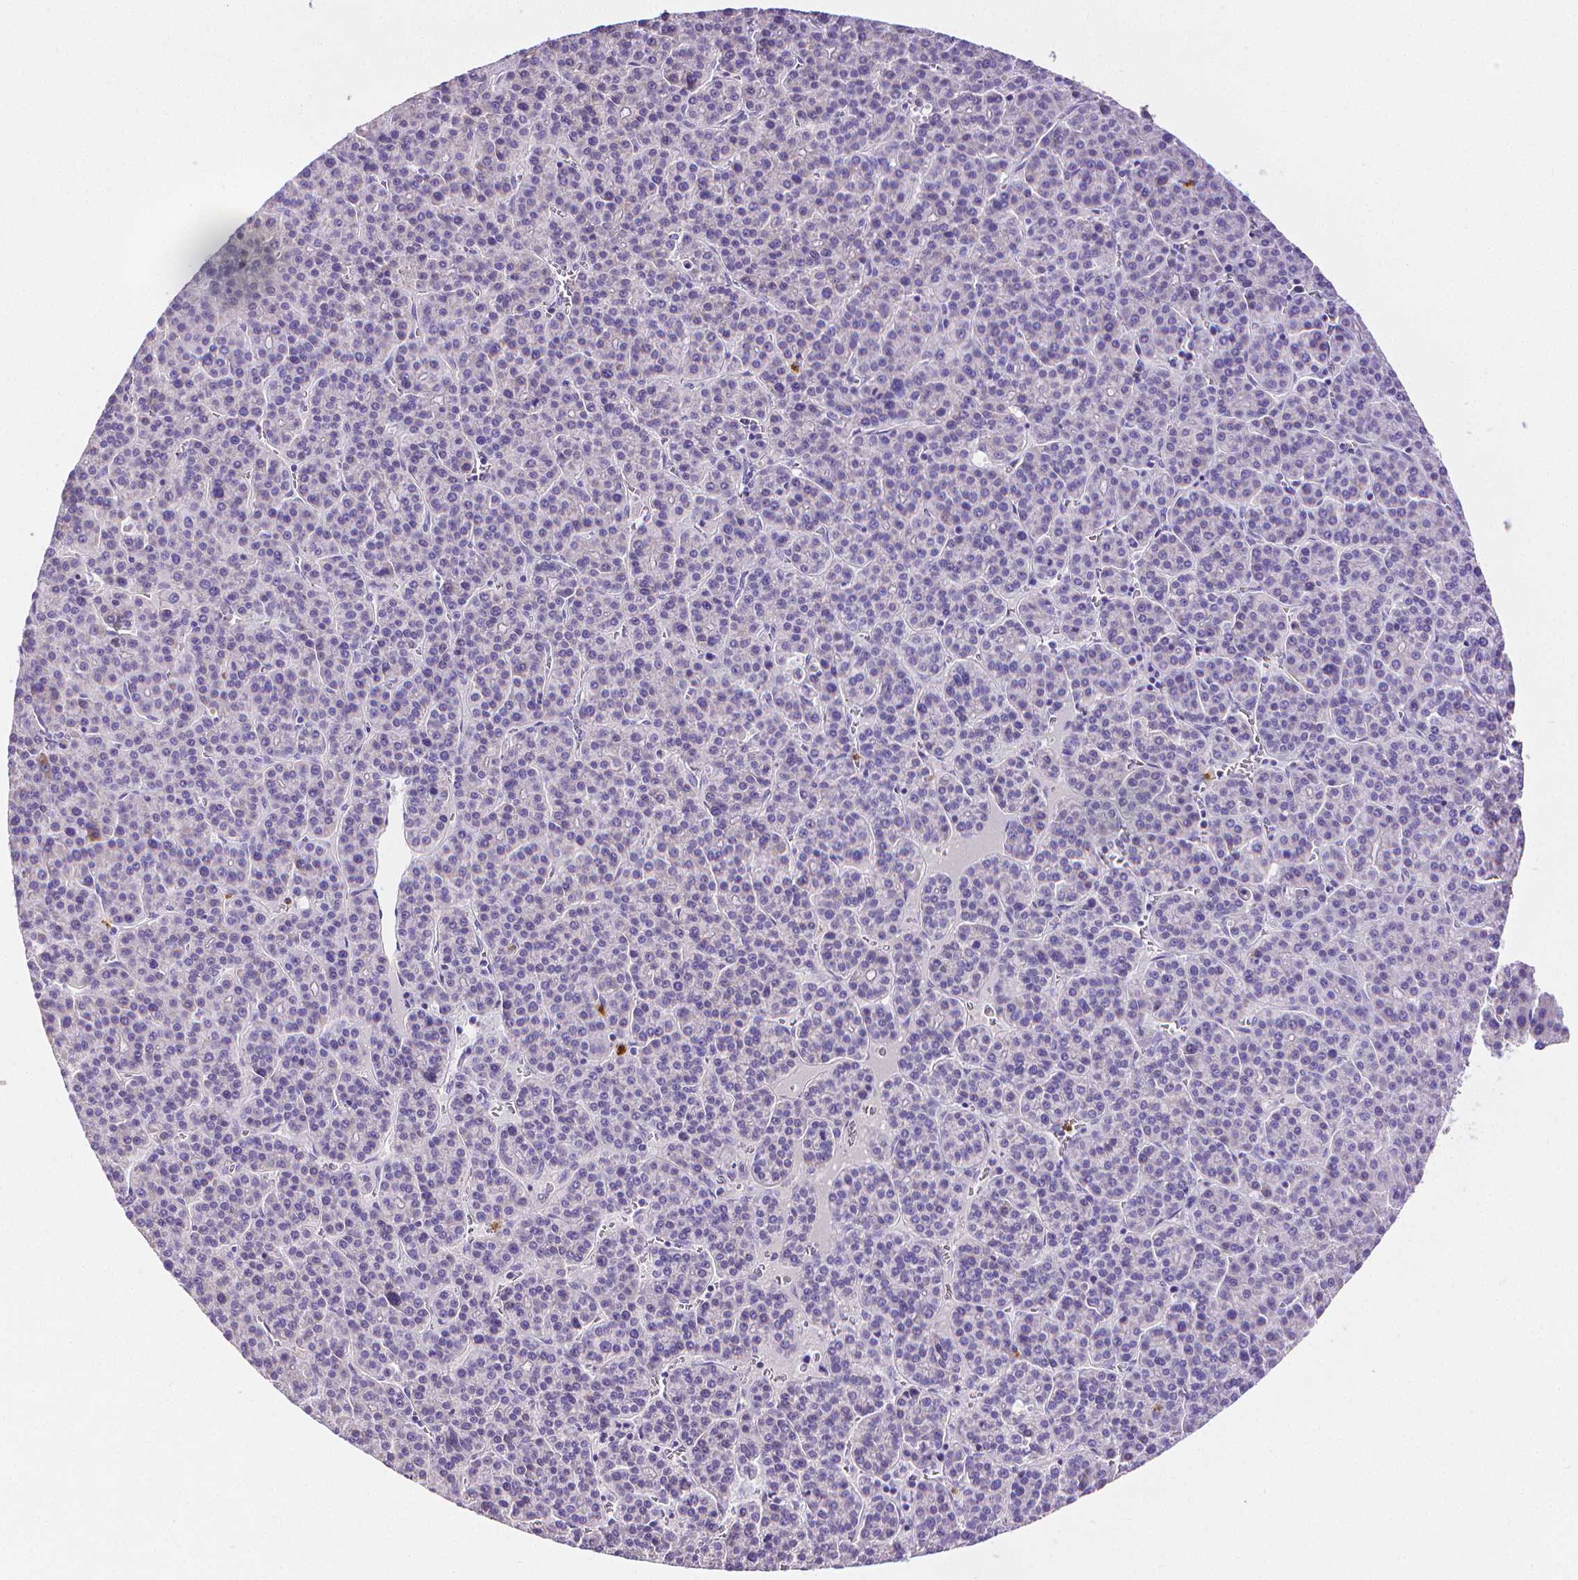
{"staining": {"intensity": "negative", "quantity": "none", "location": "none"}, "tissue": "liver cancer", "cell_type": "Tumor cells", "image_type": "cancer", "snomed": [{"axis": "morphology", "description": "Carcinoma, Hepatocellular, NOS"}, {"axis": "topography", "description": "Liver"}], "caption": "Liver cancer was stained to show a protein in brown. There is no significant staining in tumor cells. (DAB (3,3'-diaminobenzidine) IHC with hematoxylin counter stain).", "gene": "MMP9", "patient": {"sex": "female", "age": 58}}